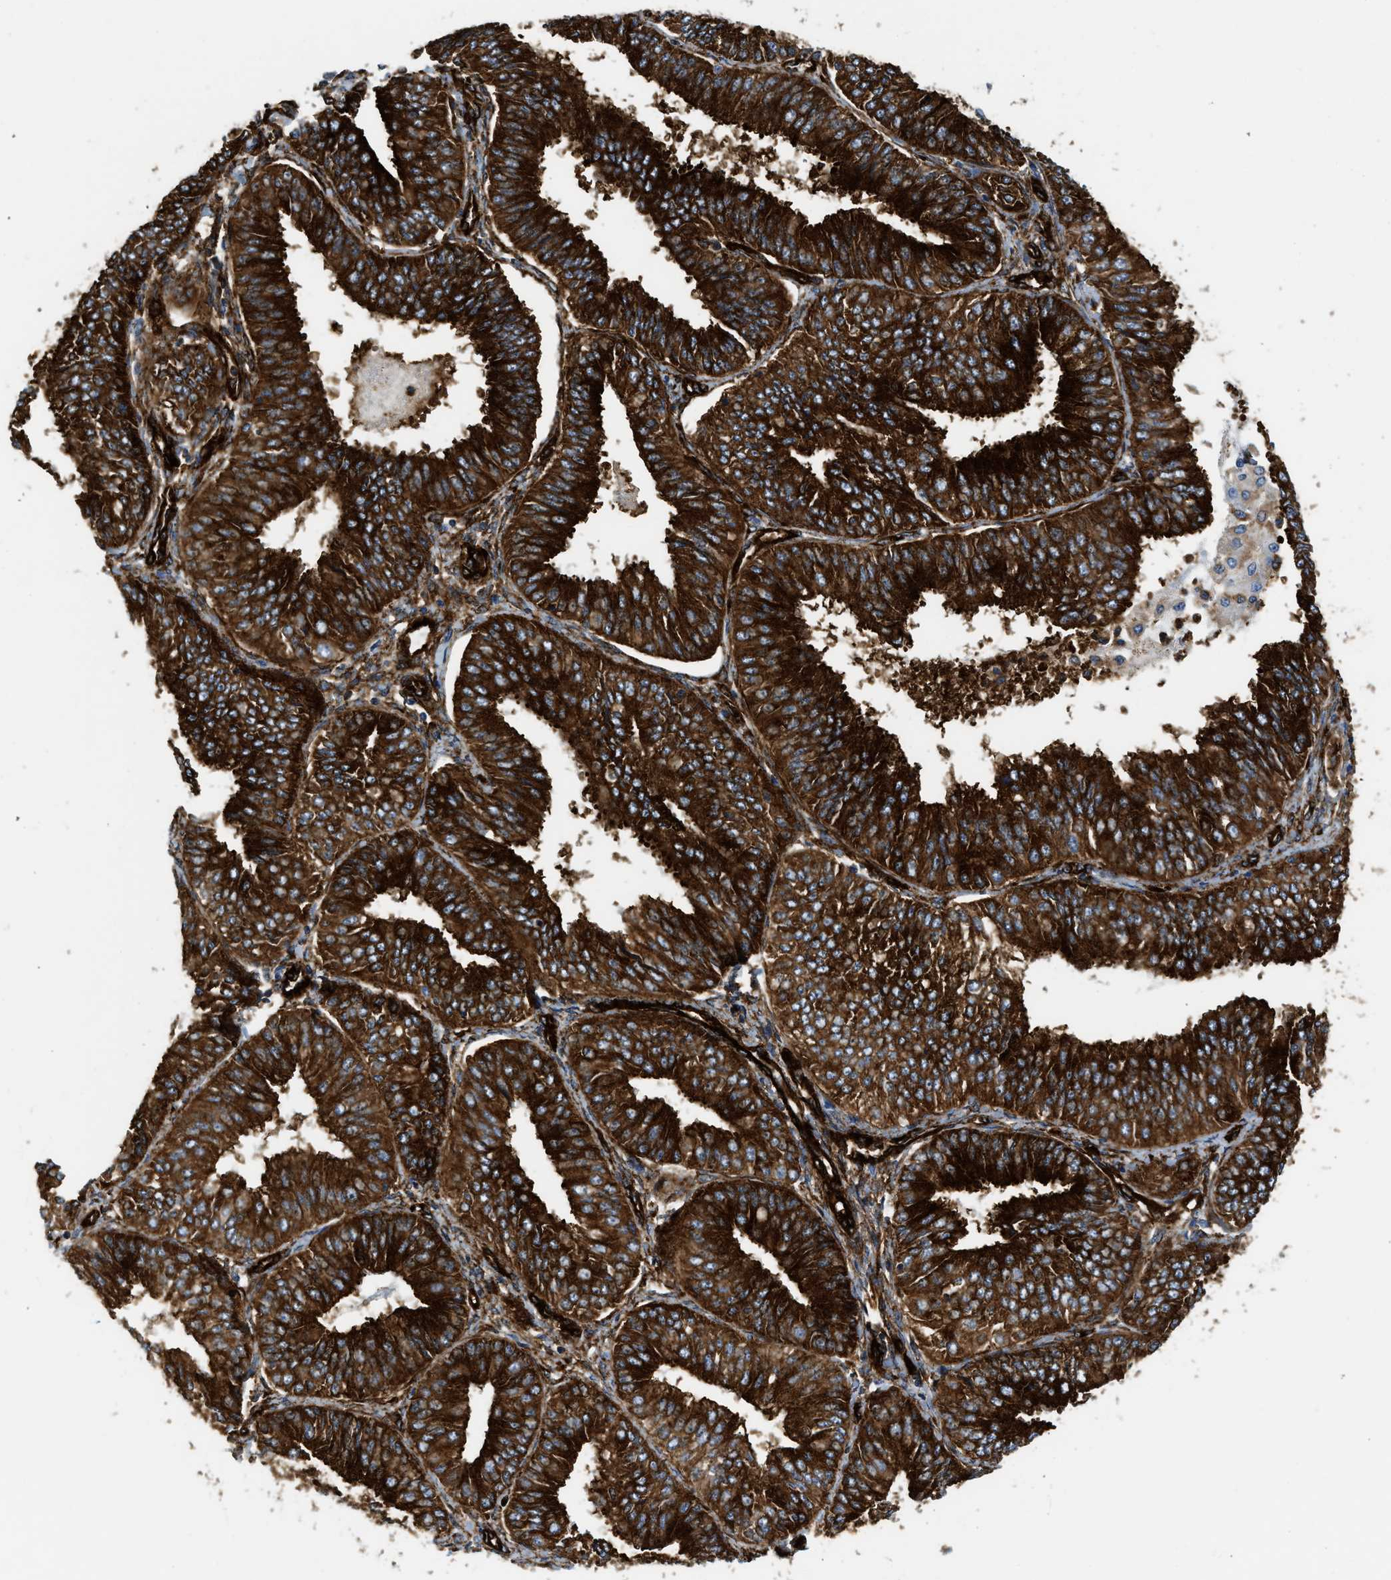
{"staining": {"intensity": "strong", "quantity": ">75%", "location": "cytoplasmic/membranous"}, "tissue": "endometrial cancer", "cell_type": "Tumor cells", "image_type": "cancer", "snomed": [{"axis": "morphology", "description": "Adenocarcinoma, NOS"}, {"axis": "topography", "description": "Endometrium"}], "caption": "Human endometrial adenocarcinoma stained with a protein marker demonstrates strong staining in tumor cells.", "gene": "HIP1", "patient": {"sex": "female", "age": 58}}